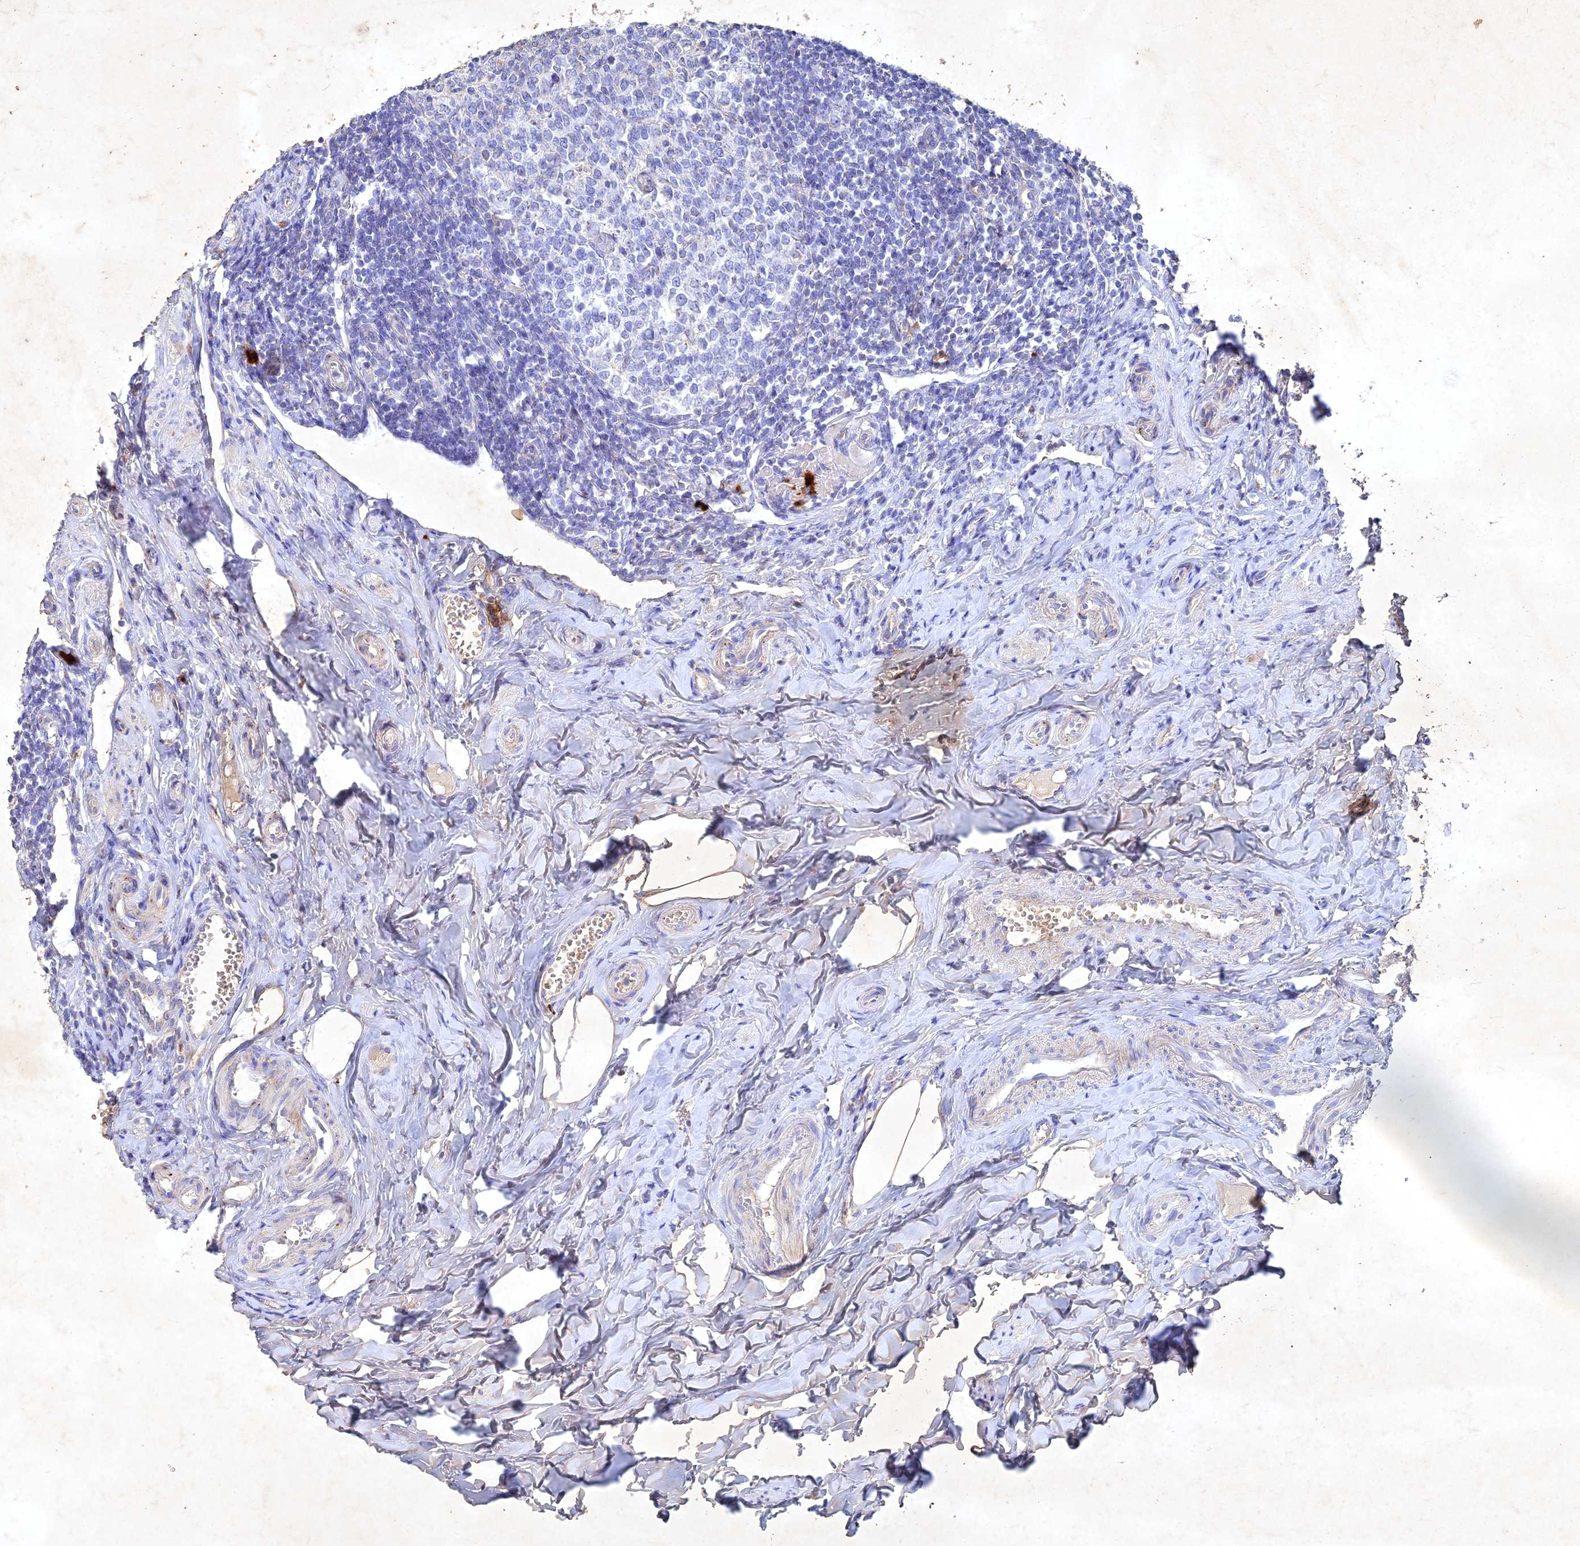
{"staining": {"intensity": "moderate", "quantity": ">75%", "location": "cytoplasmic/membranous"}, "tissue": "appendix", "cell_type": "Glandular cells", "image_type": "normal", "snomed": [{"axis": "morphology", "description": "Normal tissue, NOS"}, {"axis": "topography", "description": "Appendix"}], "caption": "Immunohistochemistry (DAB) staining of benign human appendix displays moderate cytoplasmic/membranous protein positivity in approximately >75% of glandular cells. (DAB (3,3'-diaminobenzidine) = brown stain, brightfield microscopy at high magnification).", "gene": "NDUFV1", "patient": {"sex": "female", "age": 33}}